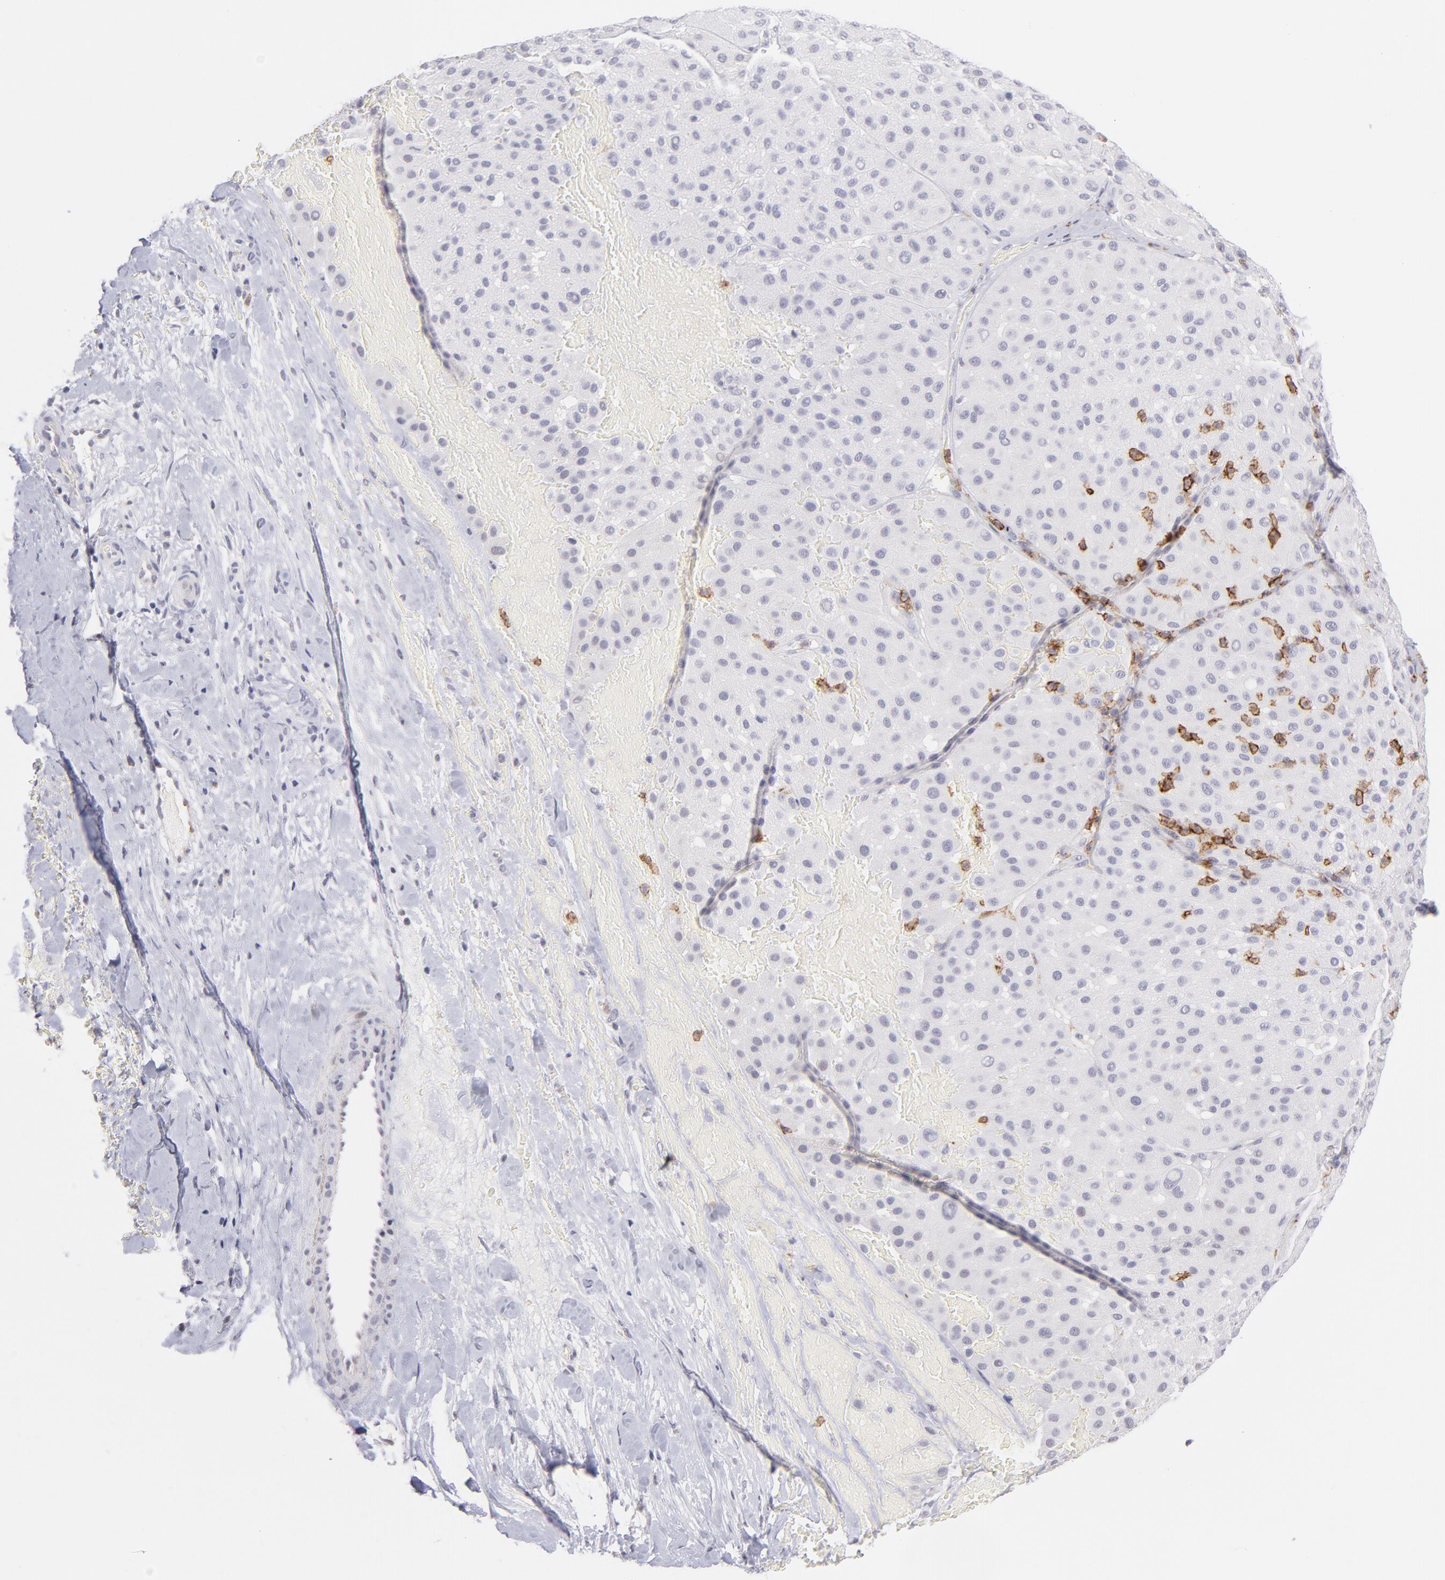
{"staining": {"intensity": "negative", "quantity": "none", "location": "none"}, "tissue": "melanoma", "cell_type": "Tumor cells", "image_type": "cancer", "snomed": [{"axis": "morphology", "description": "Normal tissue, NOS"}, {"axis": "morphology", "description": "Malignant melanoma, Metastatic site"}, {"axis": "topography", "description": "Skin"}], "caption": "This micrograph is of malignant melanoma (metastatic site) stained with IHC to label a protein in brown with the nuclei are counter-stained blue. There is no staining in tumor cells. (DAB immunohistochemistry (IHC), high magnification).", "gene": "LTB4R", "patient": {"sex": "male", "age": 41}}